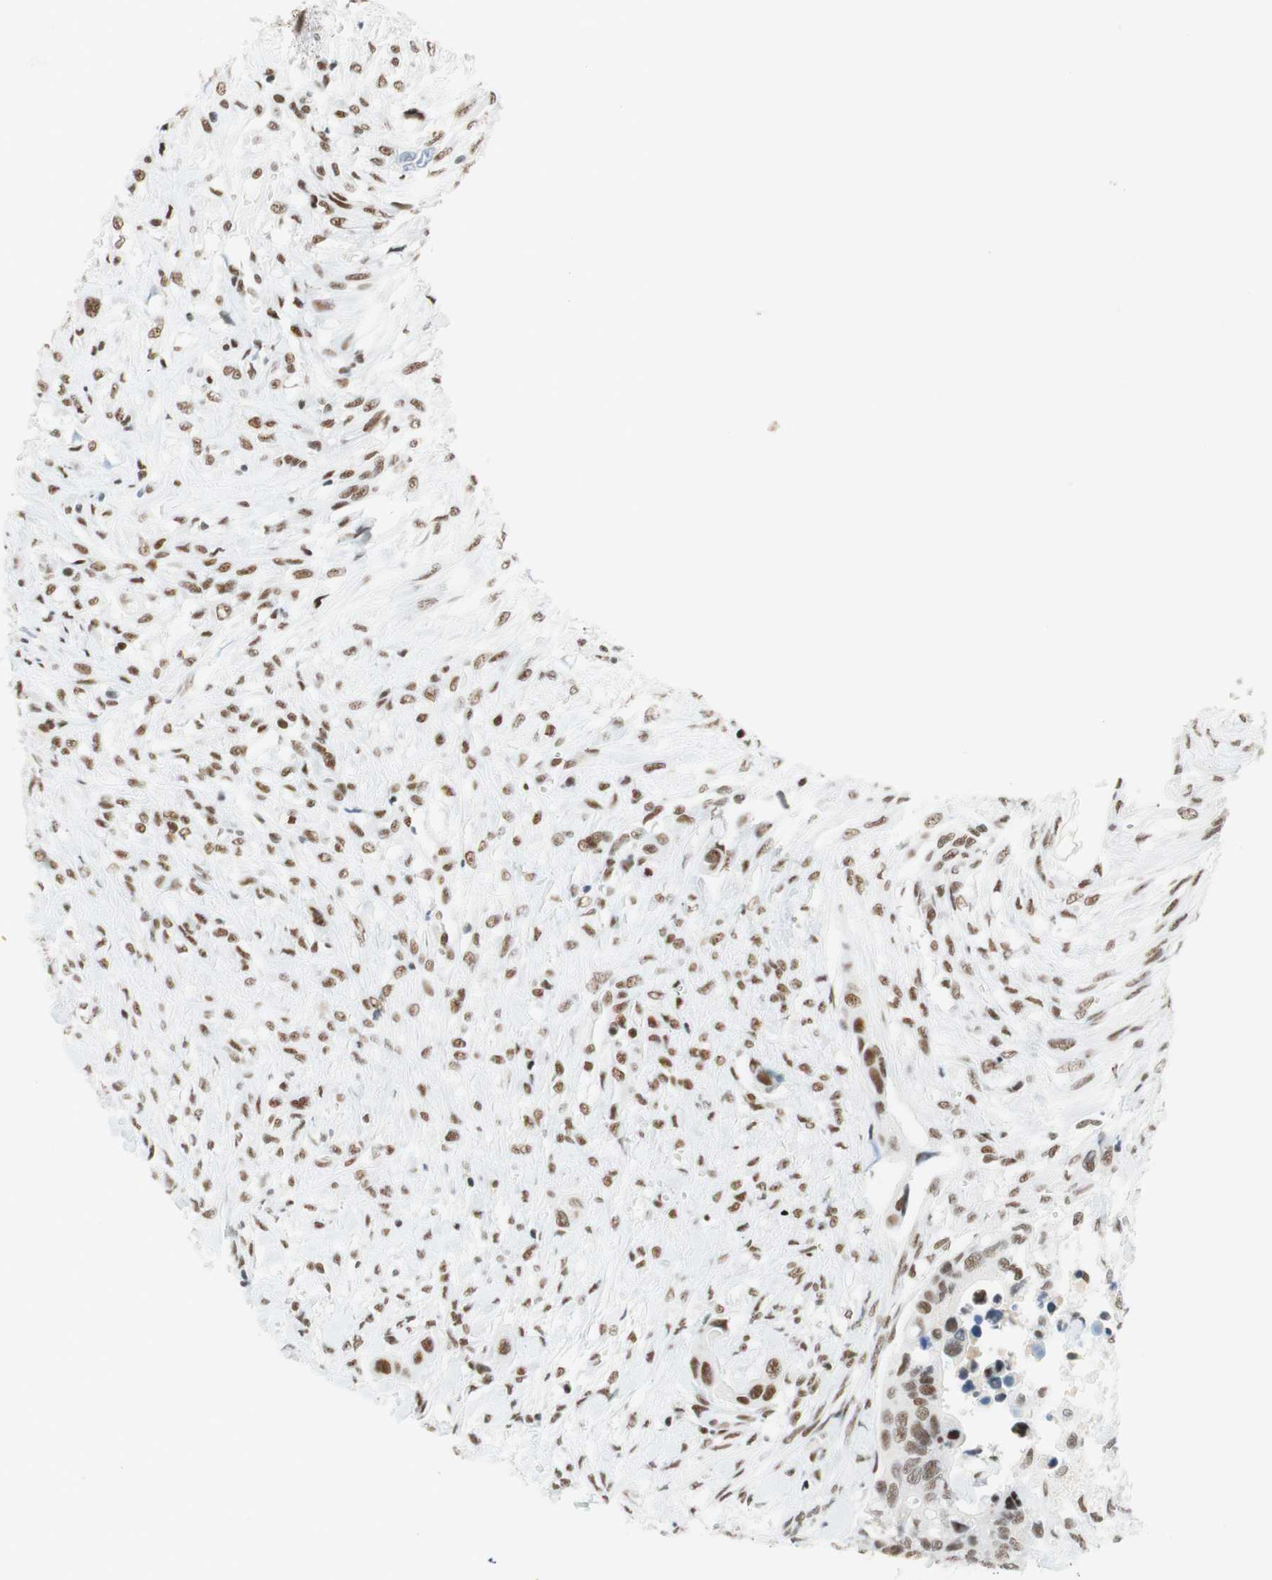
{"staining": {"intensity": "moderate", "quantity": "25%-75%", "location": "nuclear"}, "tissue": "colorectal cancer", "cell_type": "Tumor cells", "image_type": "cancer", "snomed": [{"axis": "morphology", "description": "Adenocarcinoma, NOS"}, {"axis": "topography", "description": "Colon"}], "caption": "Immunohistochemical staining of colorectal cancer (adenocarcinoma) reveals medium levels of moderate nuclear staining in about 25%-75% of tumor cells.", "gene": "RNF20", "patient": {"sex": "female", "age": 57}}